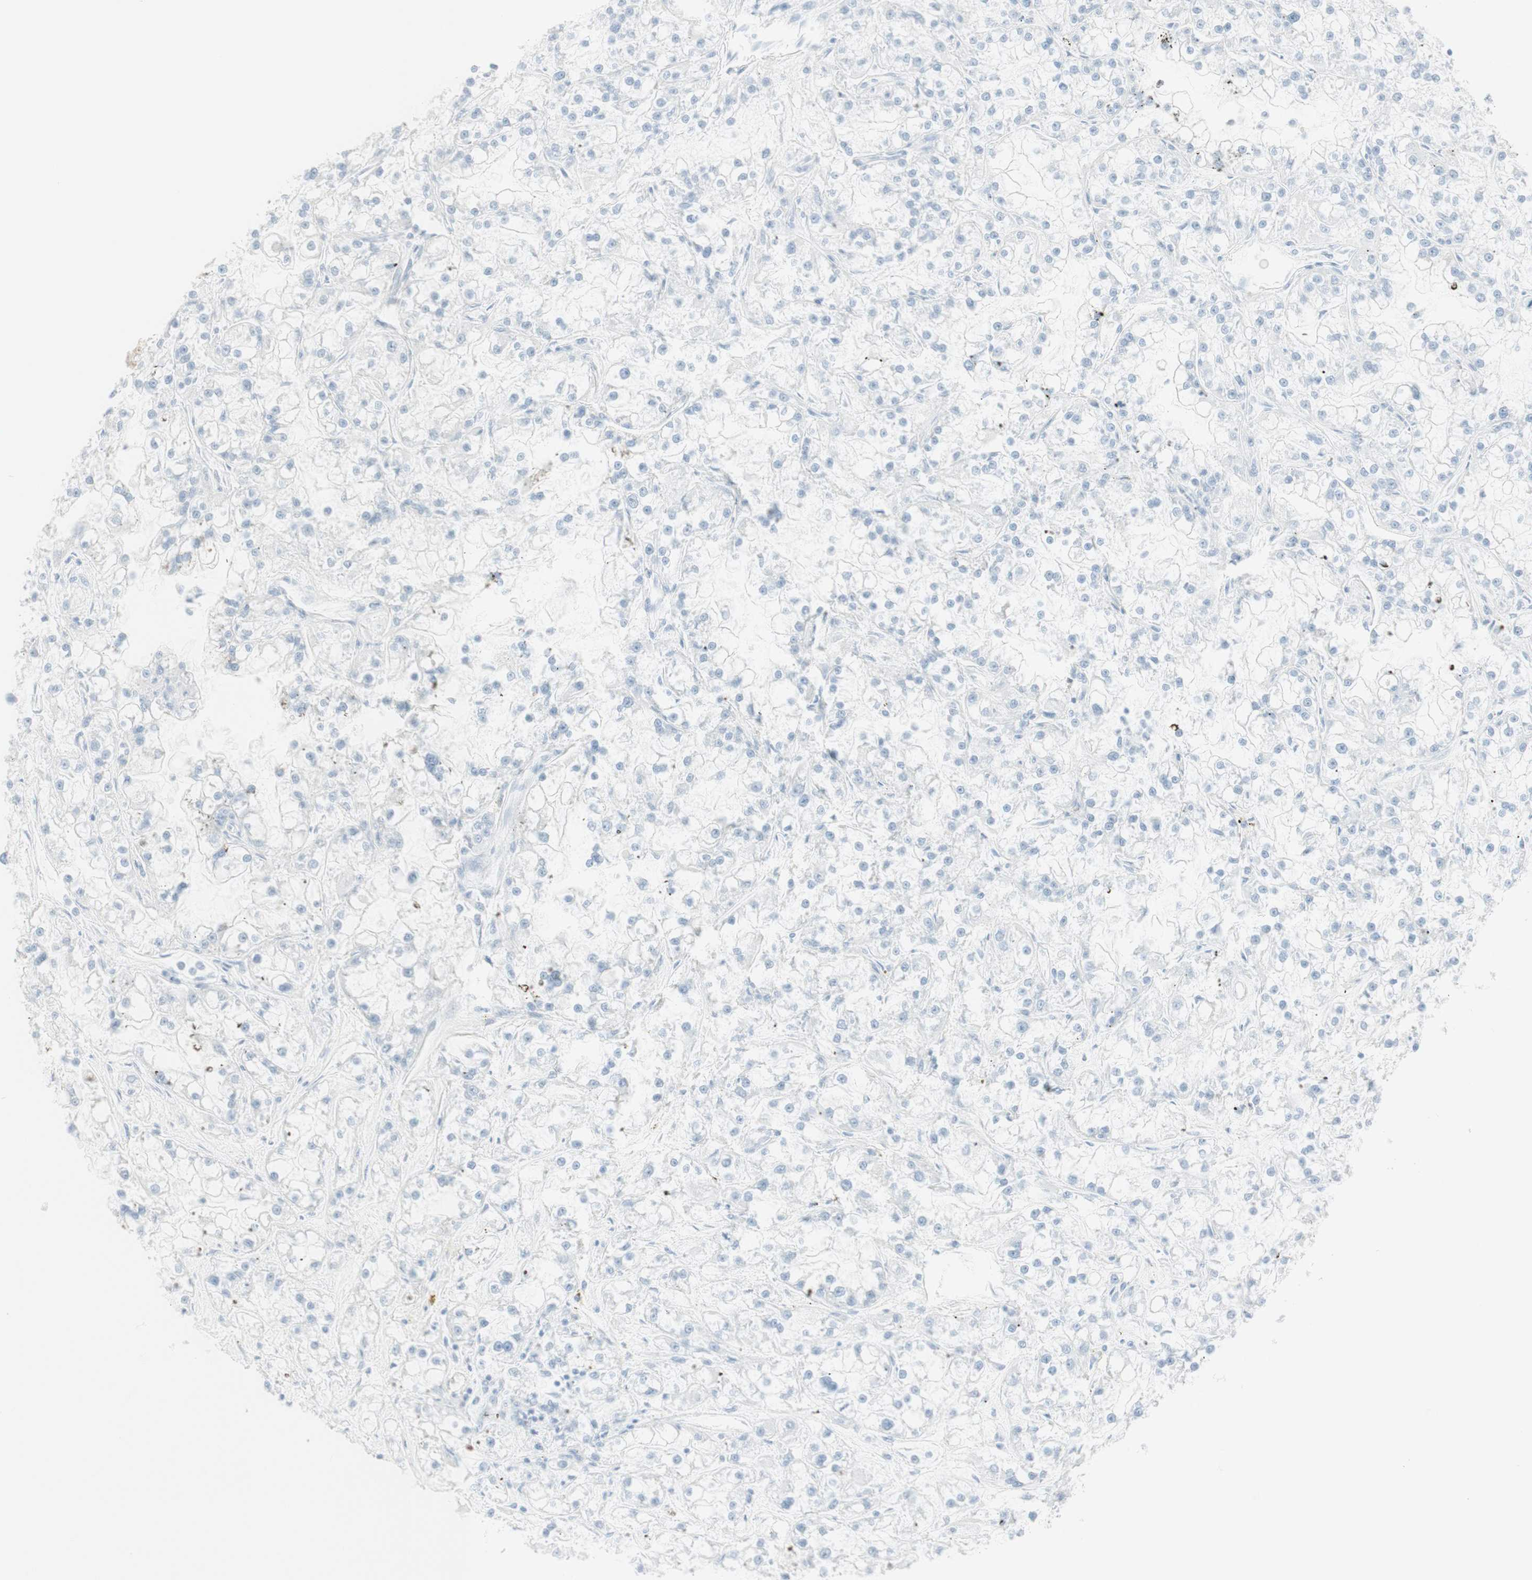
{"staining": {"intensity": "negative", "quantity": "none", "location": "none"}, "tissue": "renal cancer", "cell_type": "Tumor cells", "image_type": "cancer", "snomed": [{"axis": "morphology", "description": "Adenocarcinoma, NOS"}, {"axis": "topography", "description": "Kidney"}], "caption": "Human renal adenocarcinoma stained for a protein using IHC shows no positivity in tumor cells.", "gene": "NAPSA", "patient": {"sex": "female", "age": 52}}